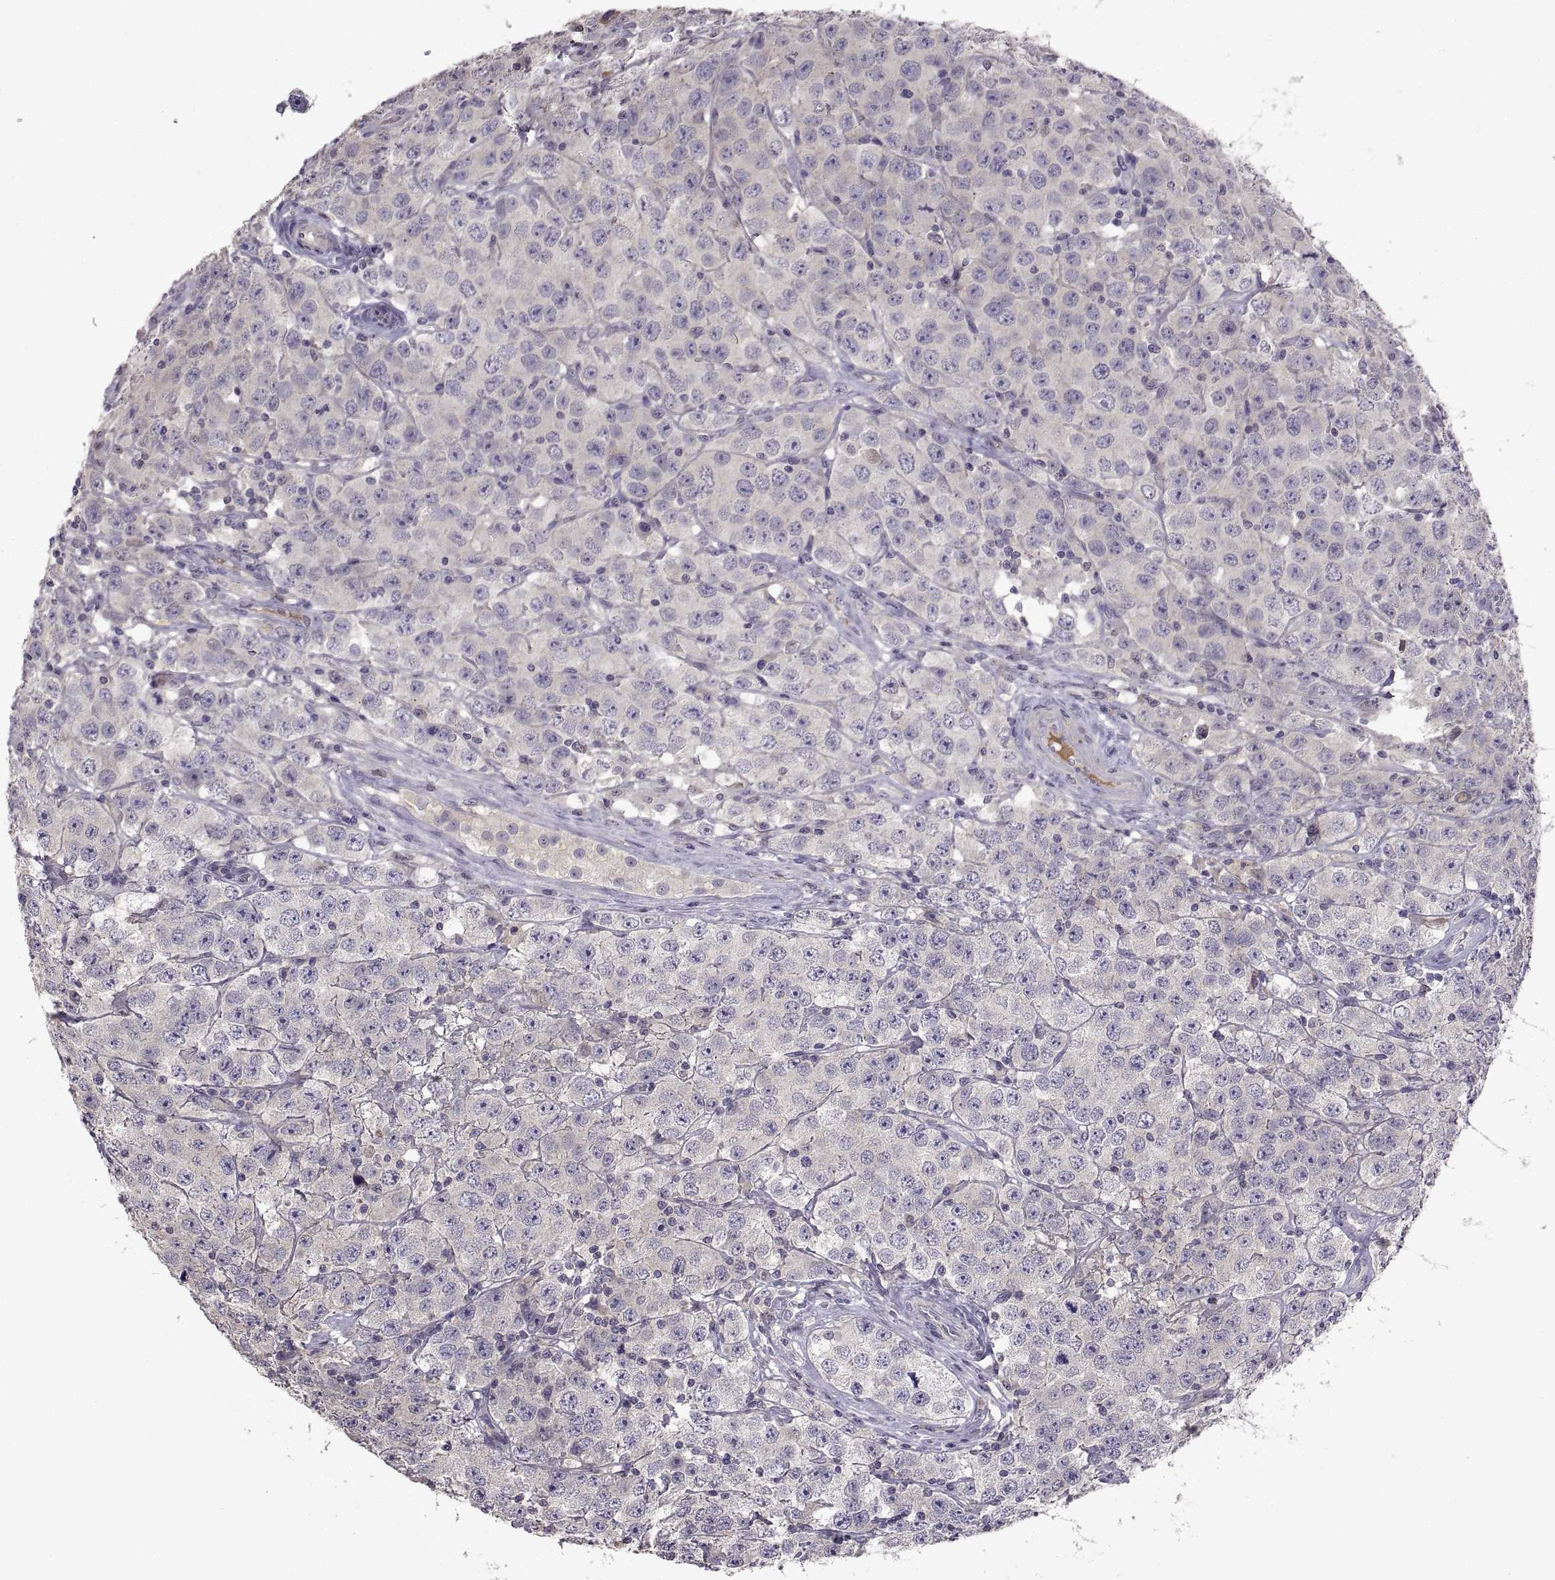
{"staining": {"intensity": "negative", "quantity": "none", "location": "none"}, "tissue": "testis cancer", "cell_type": "Tumor cells", "image_type": "cancer", "snomed": [{"axis": "morphology", "description": "Seminoma, NOS"}, {"axis": "topography", "description": "Testis"}], "caption": "Testis seminoma stained for a protein using immunohistochemistry exhibits no expression tumor cells.", "gene": "NMNAT2", "patient": {"sex": "male", "age": 52}}